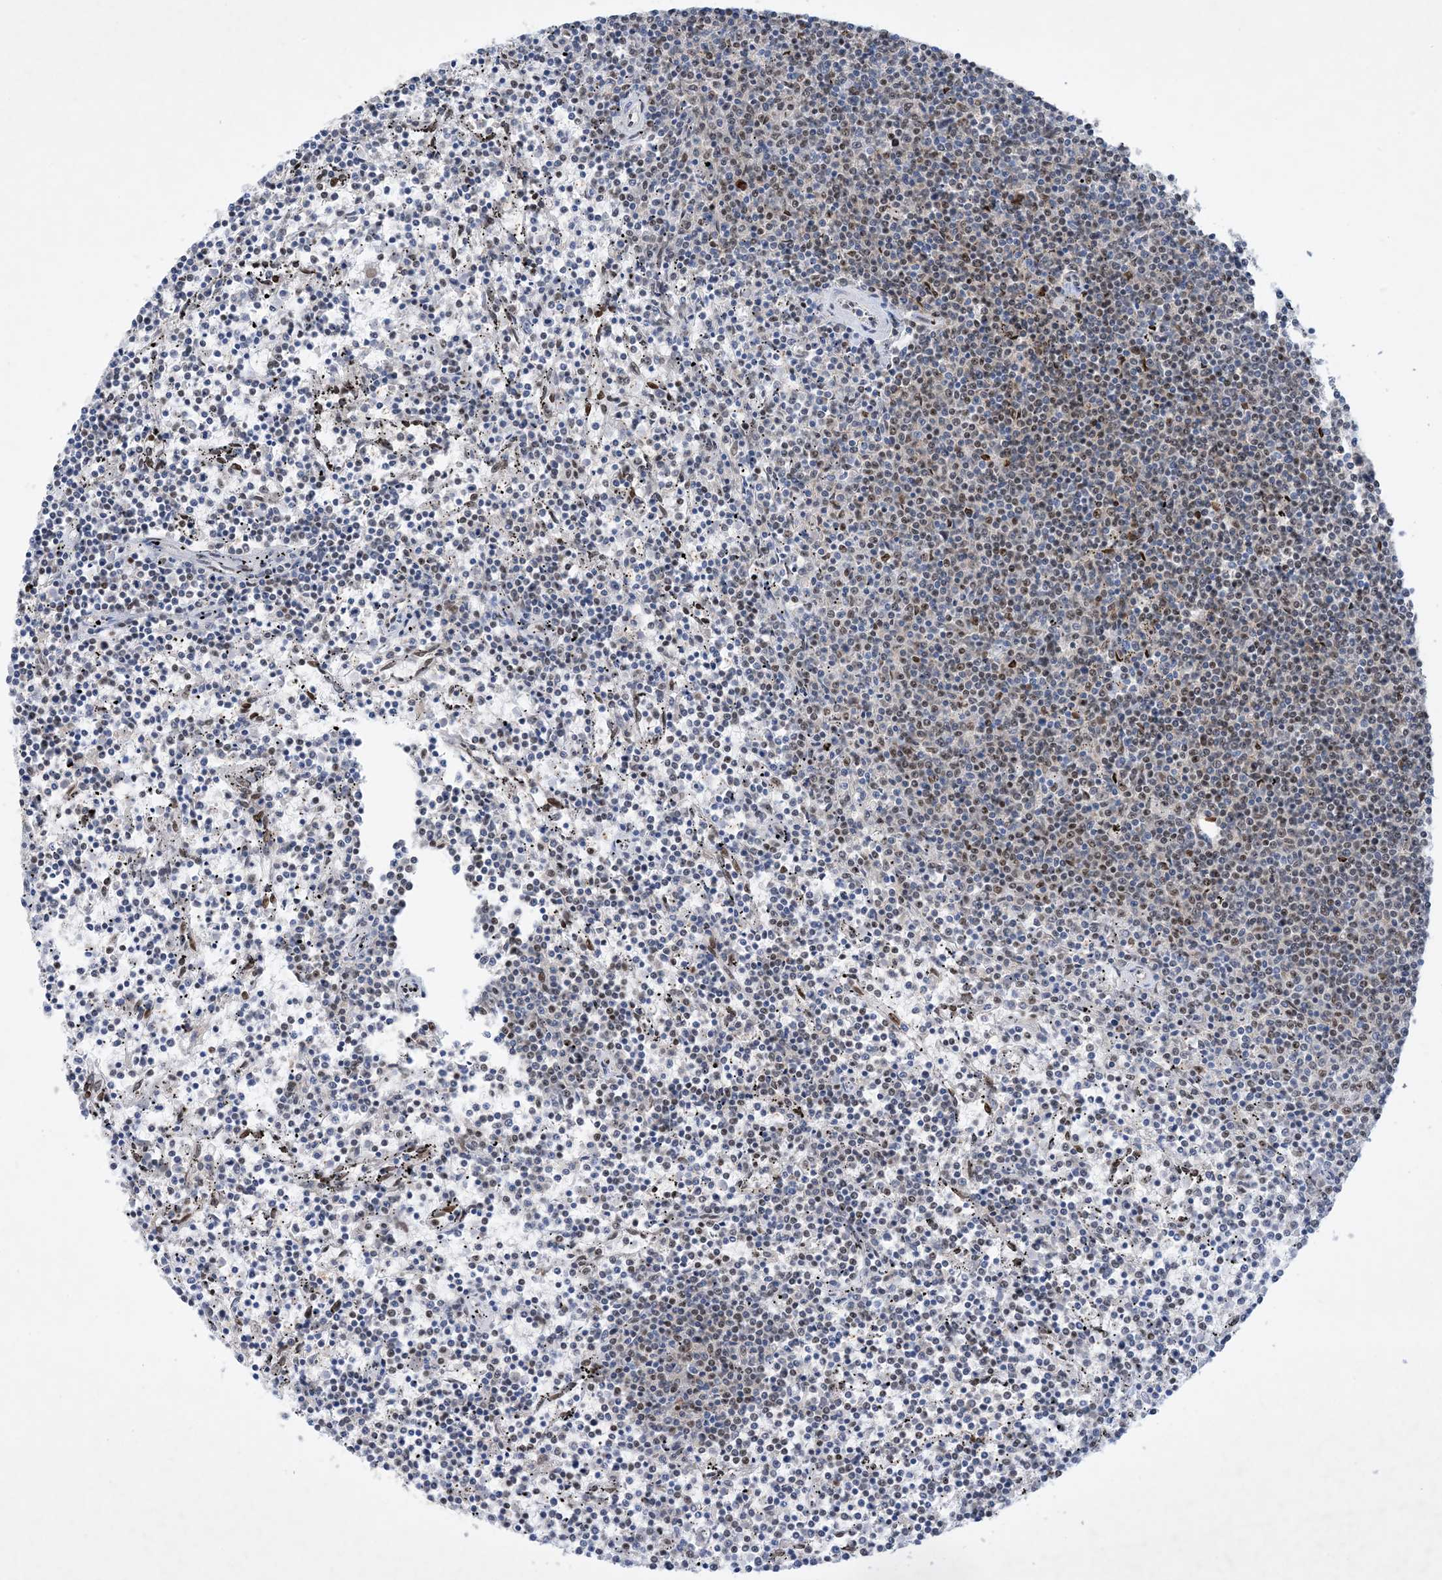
{"staining": {"intensity": "moderate", "quantity": "25%-75%", "location": "nuclear"}, "tissue": "lymphoma", "cell_type": "Tumor cells", "image_type": "cancer", "snomed": [{"axis": "morphology", "description": "Malignant lymphoma, non-Hodgkin's type, Low grade"}, {"axis": "topography", "description": "Spleen"}], "caption": "Immunohistochemistry photomicrograph of neoplastic tissue: low-grade malignant lymphoma, non-Hodgkin's type stained using immunohistochemistry displays medium levels of moderate protein expression localized specifically in the nuclear of tumor cells, appearing as a nuclear brown color.", "gene": "TSPYL1", "patient": {"sex": "female", "age": 50}}